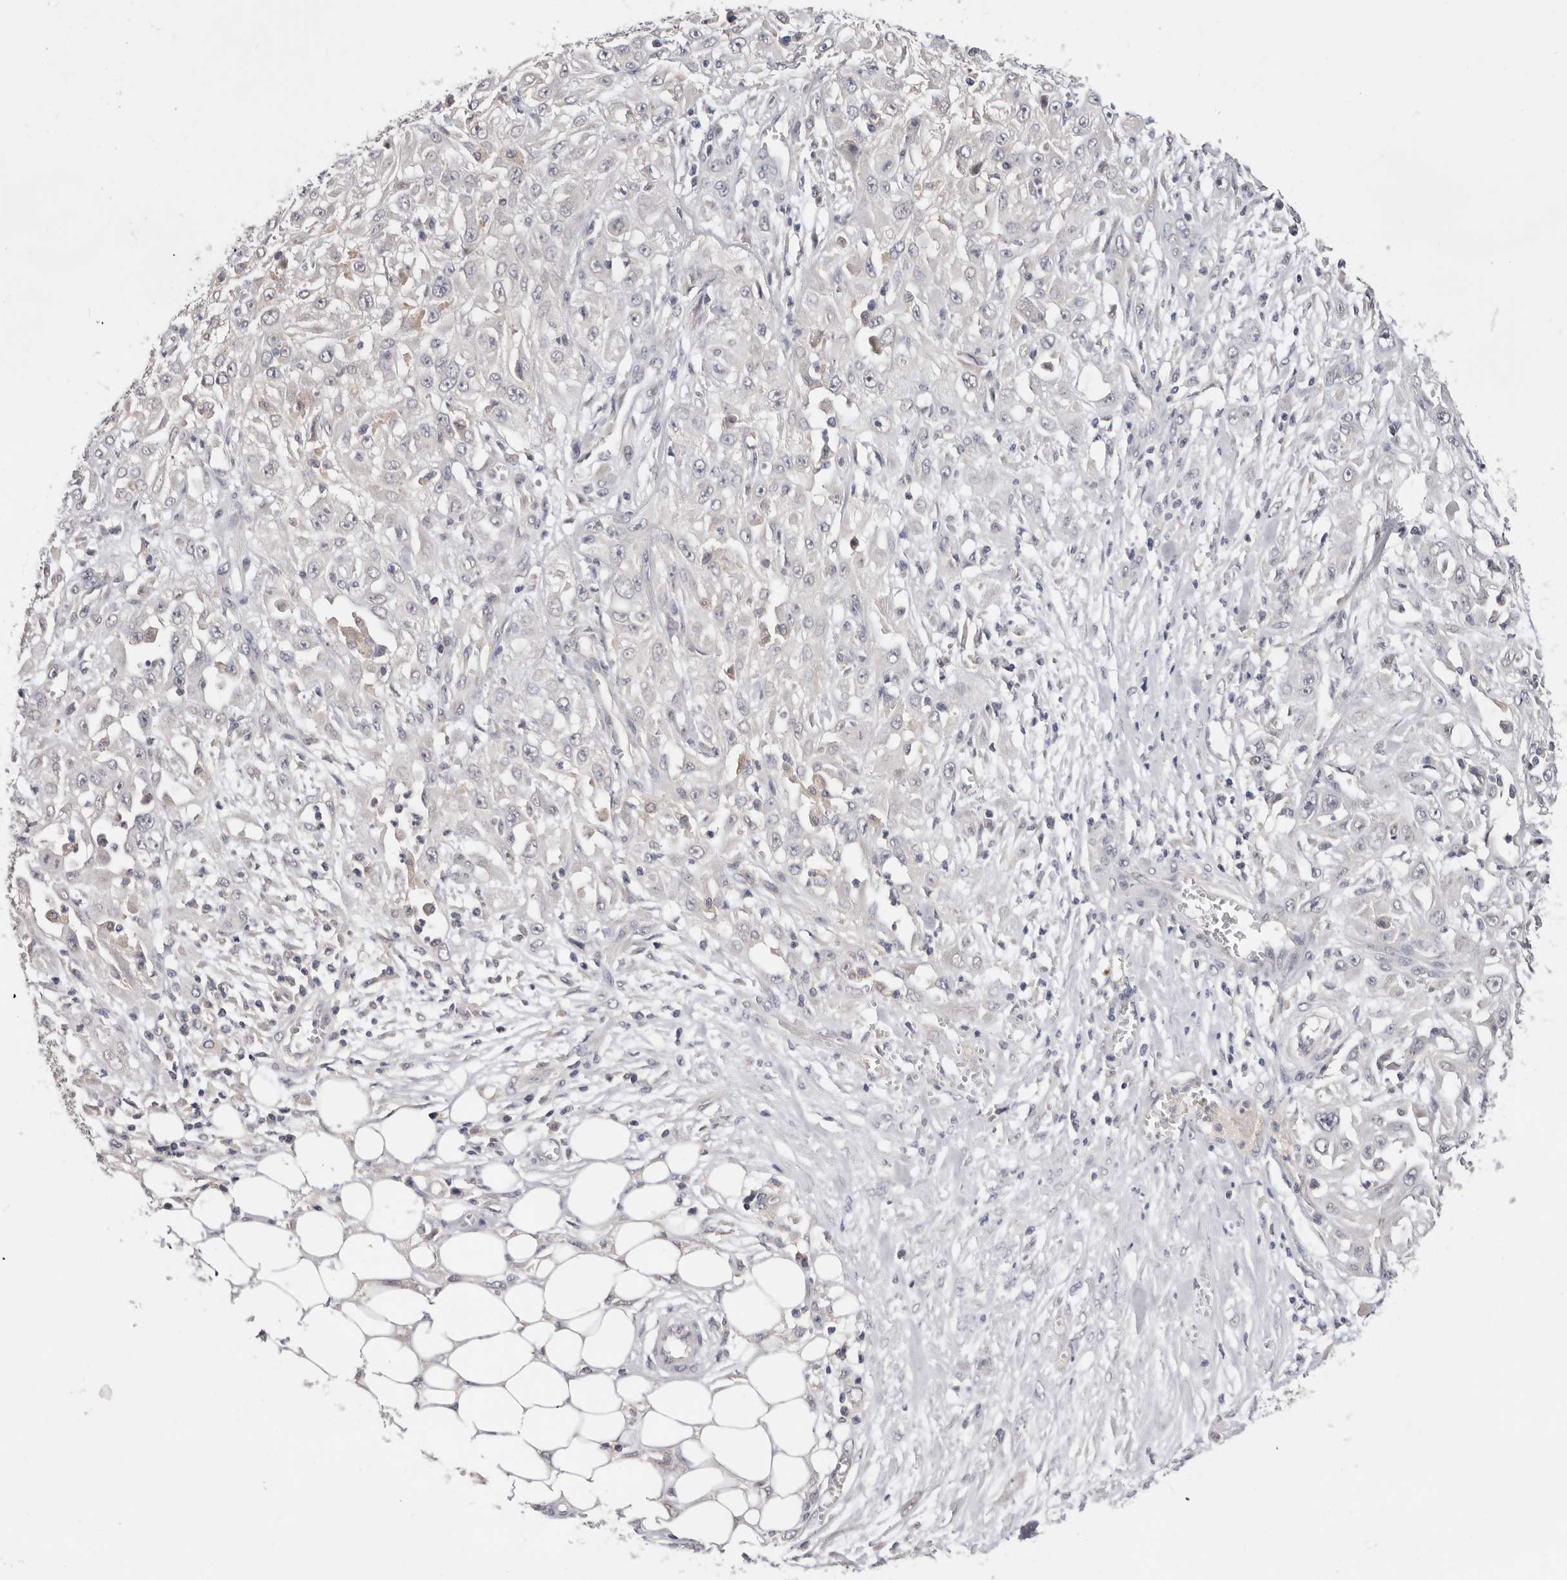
{"staining": {"intensity": "negative", "quantity": "none", "location": "none"}, "tissue": "skin cancer", "cell_type": "Tumor cells", "image_type": "cancer", "snomed": [{"axis": "morphology", "description": "Squamous cell carcinoma, NOS"}, {"axis": "morphology", "description": "Squamous cell carcinoma, metastatic, NOS"}, {"axis": "topography", "description": "Skin"}, {"axis": "topography", "description": "Lymph node"}], "caption": "Human skin cancer stained for a protein using immunohistochemistry demonstrates no positivity in tumor cells.", "gene": "DOP1A", "patient": {"sex": "male", "age": 75}}